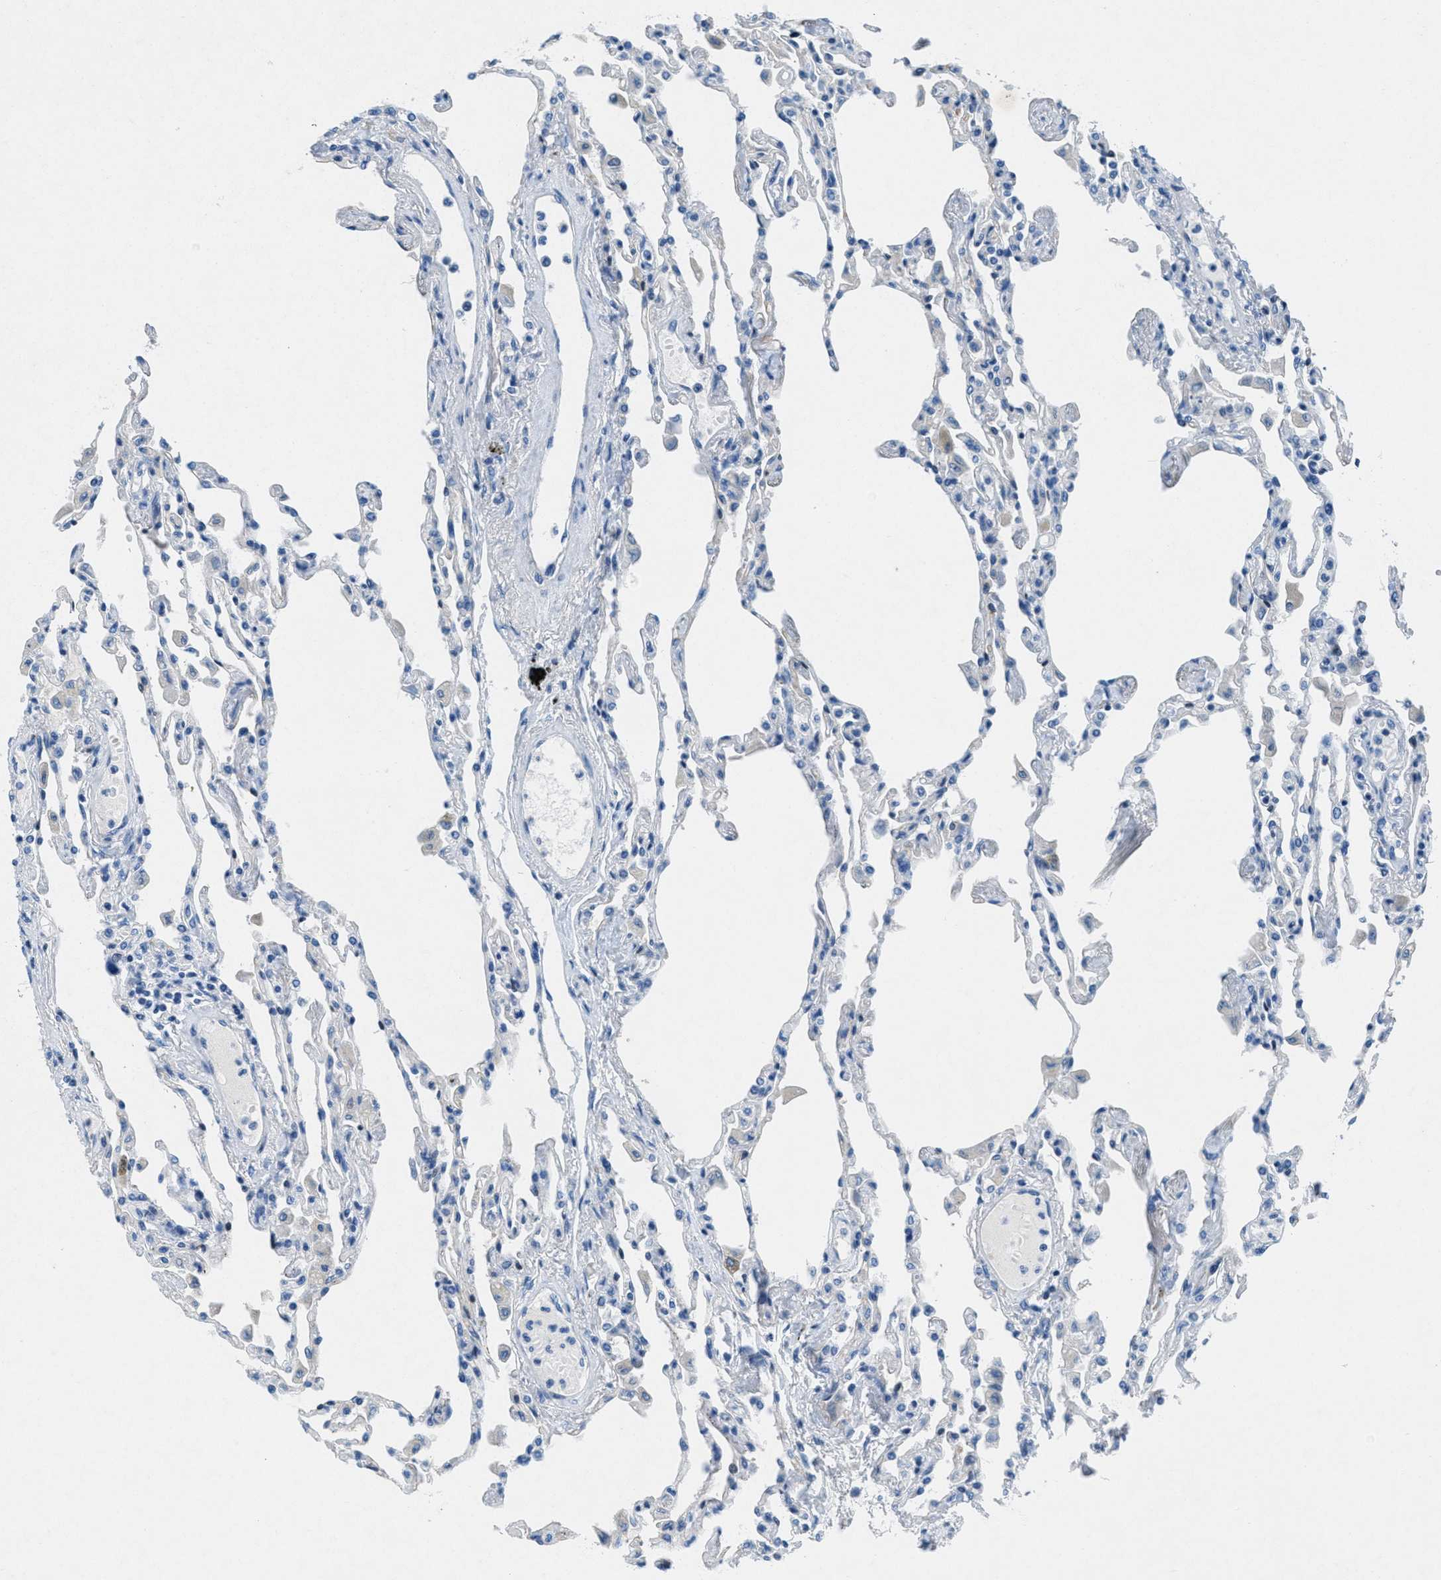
{"staining": {"intensity": "weak", "quantity": "<25%", "location": "cytoplasmic/membranous"}, "tissue": "lung", "cell_type": "Alveolar cells", "image_type": "normal", "snomed": [{"axis": "morphology", "description": "Normal tissue, NOS"}, {"axis": "topography", "description": "Bronchus"}, {"axis": "topography", "description": "Lung"}], "caption": "Photomicrograph shows no protein positivity in alveolar cells of benign lung. The staining is performed using DAB brown chromogen with nuclei counter-stained in using hematoxylin.", "gene": "GALNT17", "patient": {"sex": "female", "age": 49}}